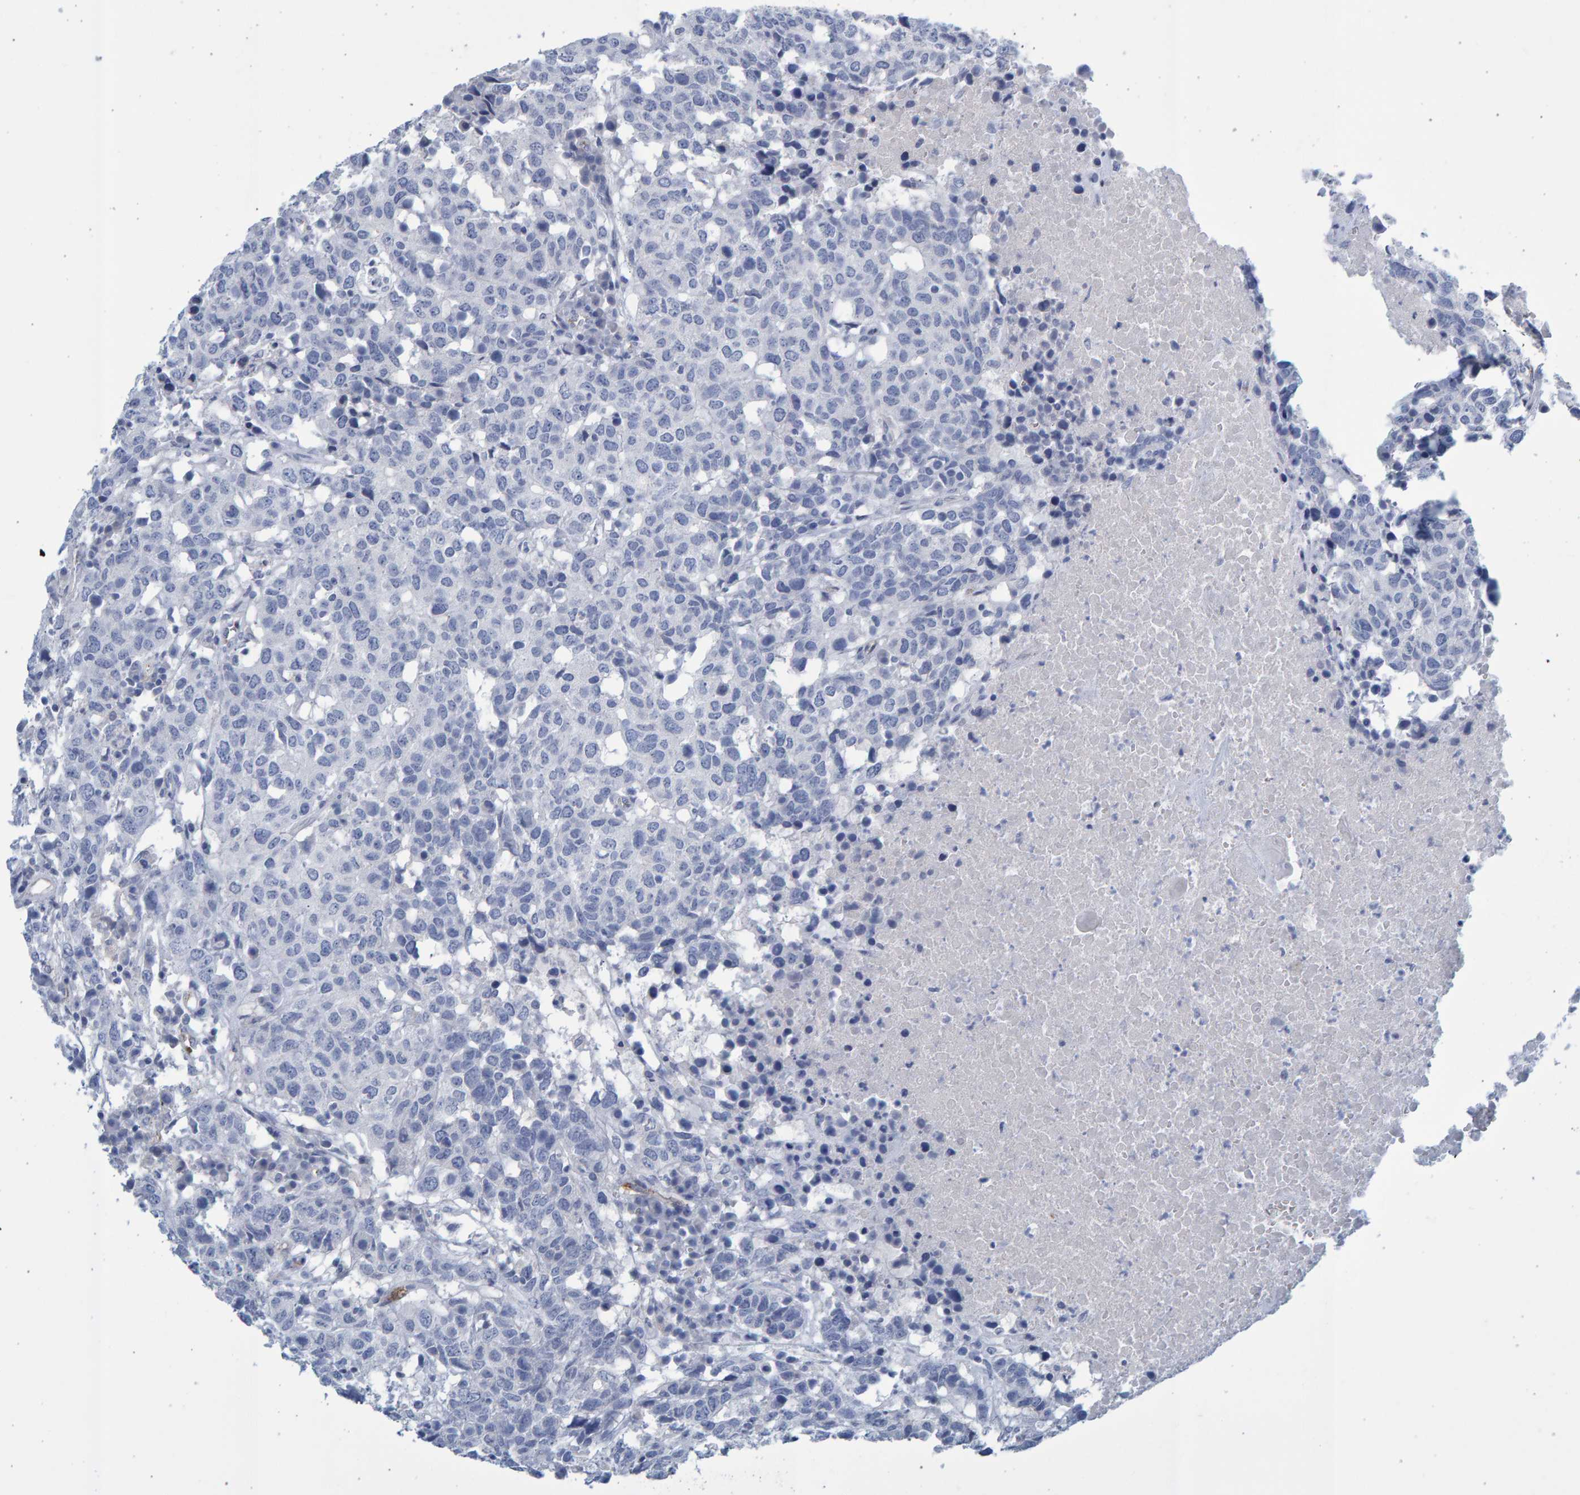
{"staining": {"intensity": "negative", "quantity": "none", "location": "none"}, "tissue": "head and neck cancer", "cell_type": "Tumor cells", "image_type": "cancer", "snomed": [{"axis": "morphology", "description": "Squamous cell carcinoma, NOS"}, {"axis": "topography", "description": "Head-Neck"}], "caption": "Immunohistochemistry (IHC) of head and neck cancer shows no positivity in tumor cells. The staining is performed using DAB (3,3'-diaminobenzidine) brown chromogen with nuclei counter-stained in using hematoxylin.", "gene": "SLC34A3", "patient": {"sex": "male", "age": 66}}